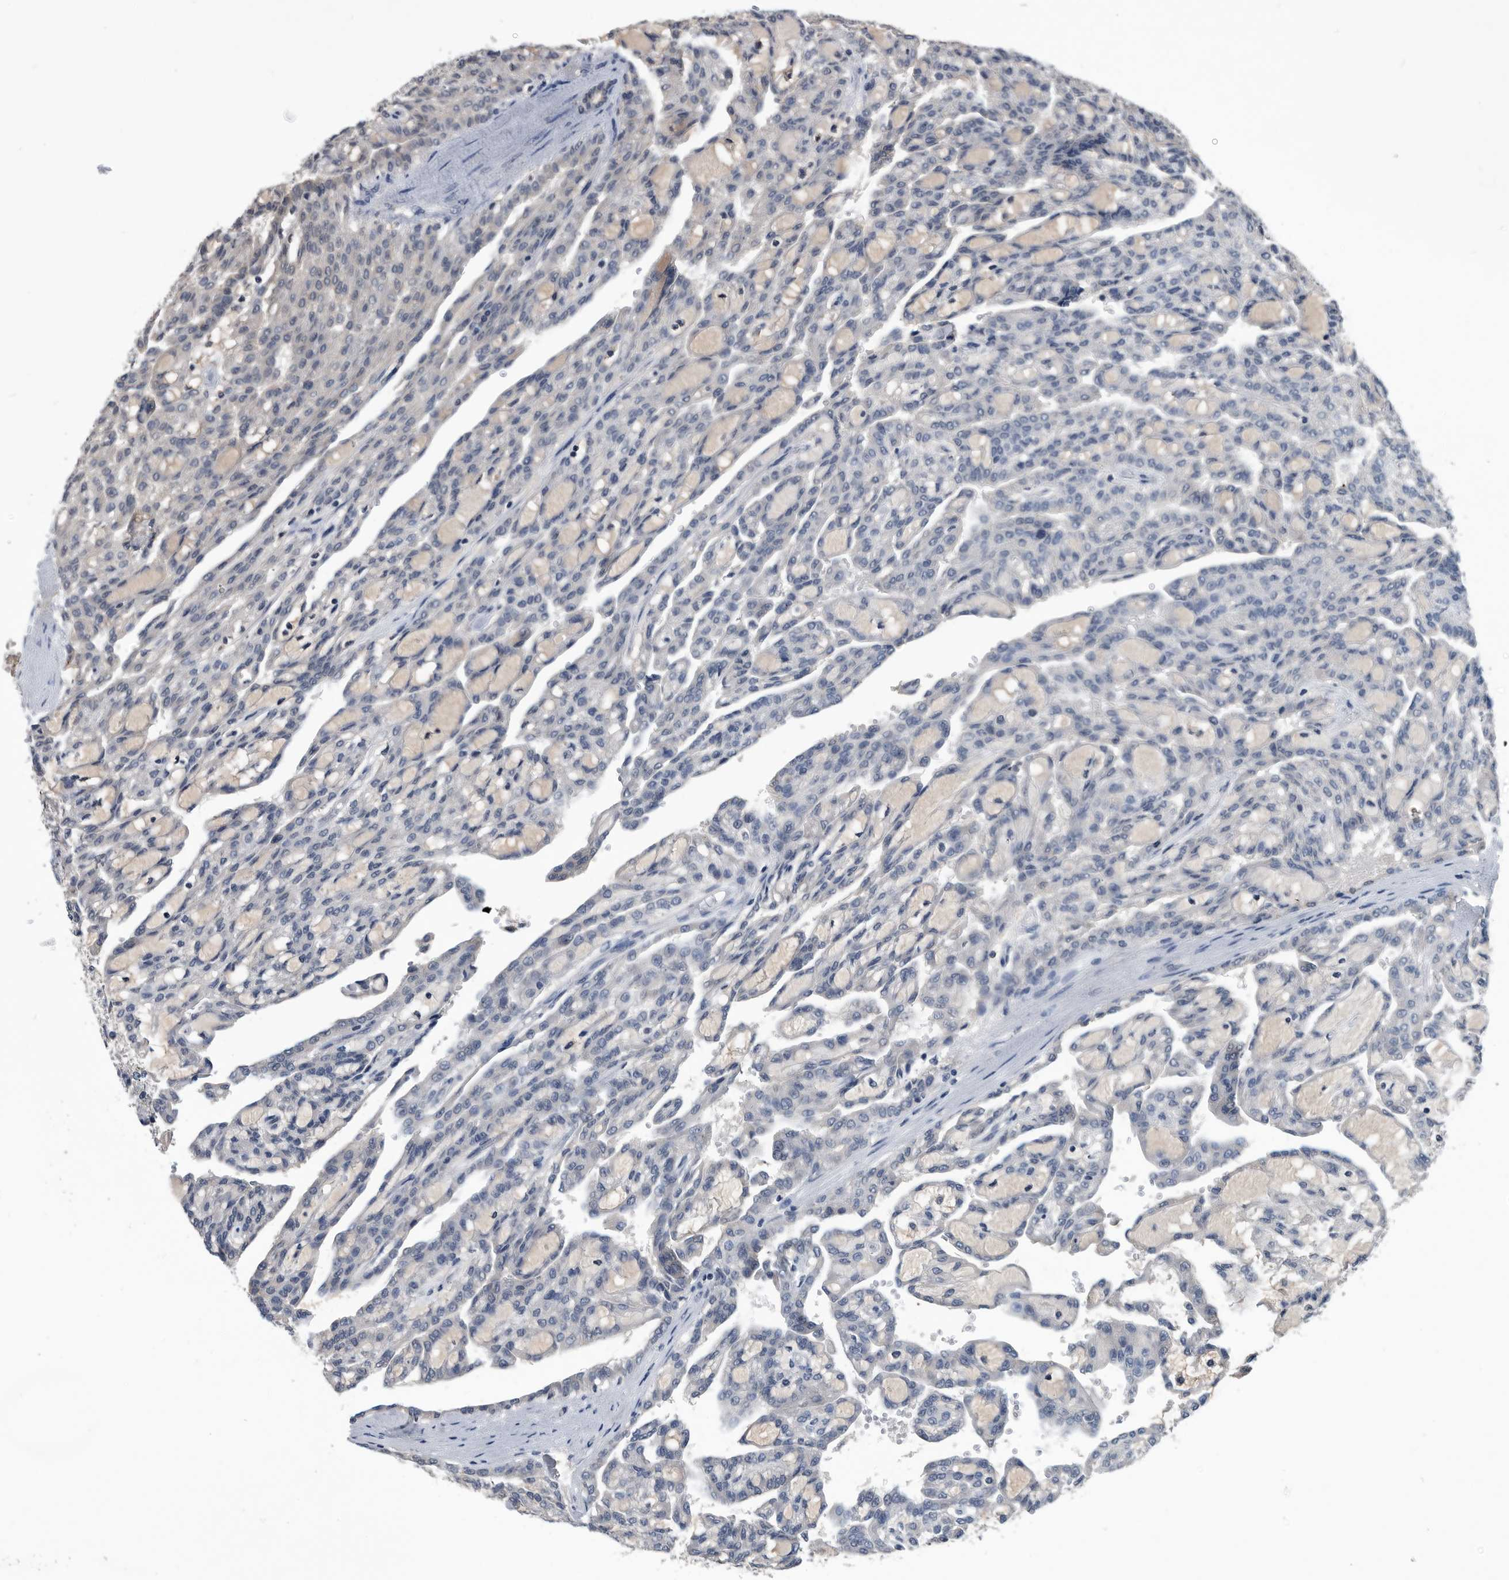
{"staining": {"intensity": "negative", "quantity": "none", "location": "none"}, "tissue": "renal cancer", "cell_type": "Tumor cells", "image_type": "cancer", "snomed": [{"axis": "morphology", "description": "Adenocarcinoma, NOS"}, {"axis": "topography", "description": "Kidney"}], "caption": "A photomicrograph of renal adenocarcinoma stained for a protein reveals no brown staining in tumor cells.", "gene": "PDXK", "patient": {"sex": "male", "age": 63}}